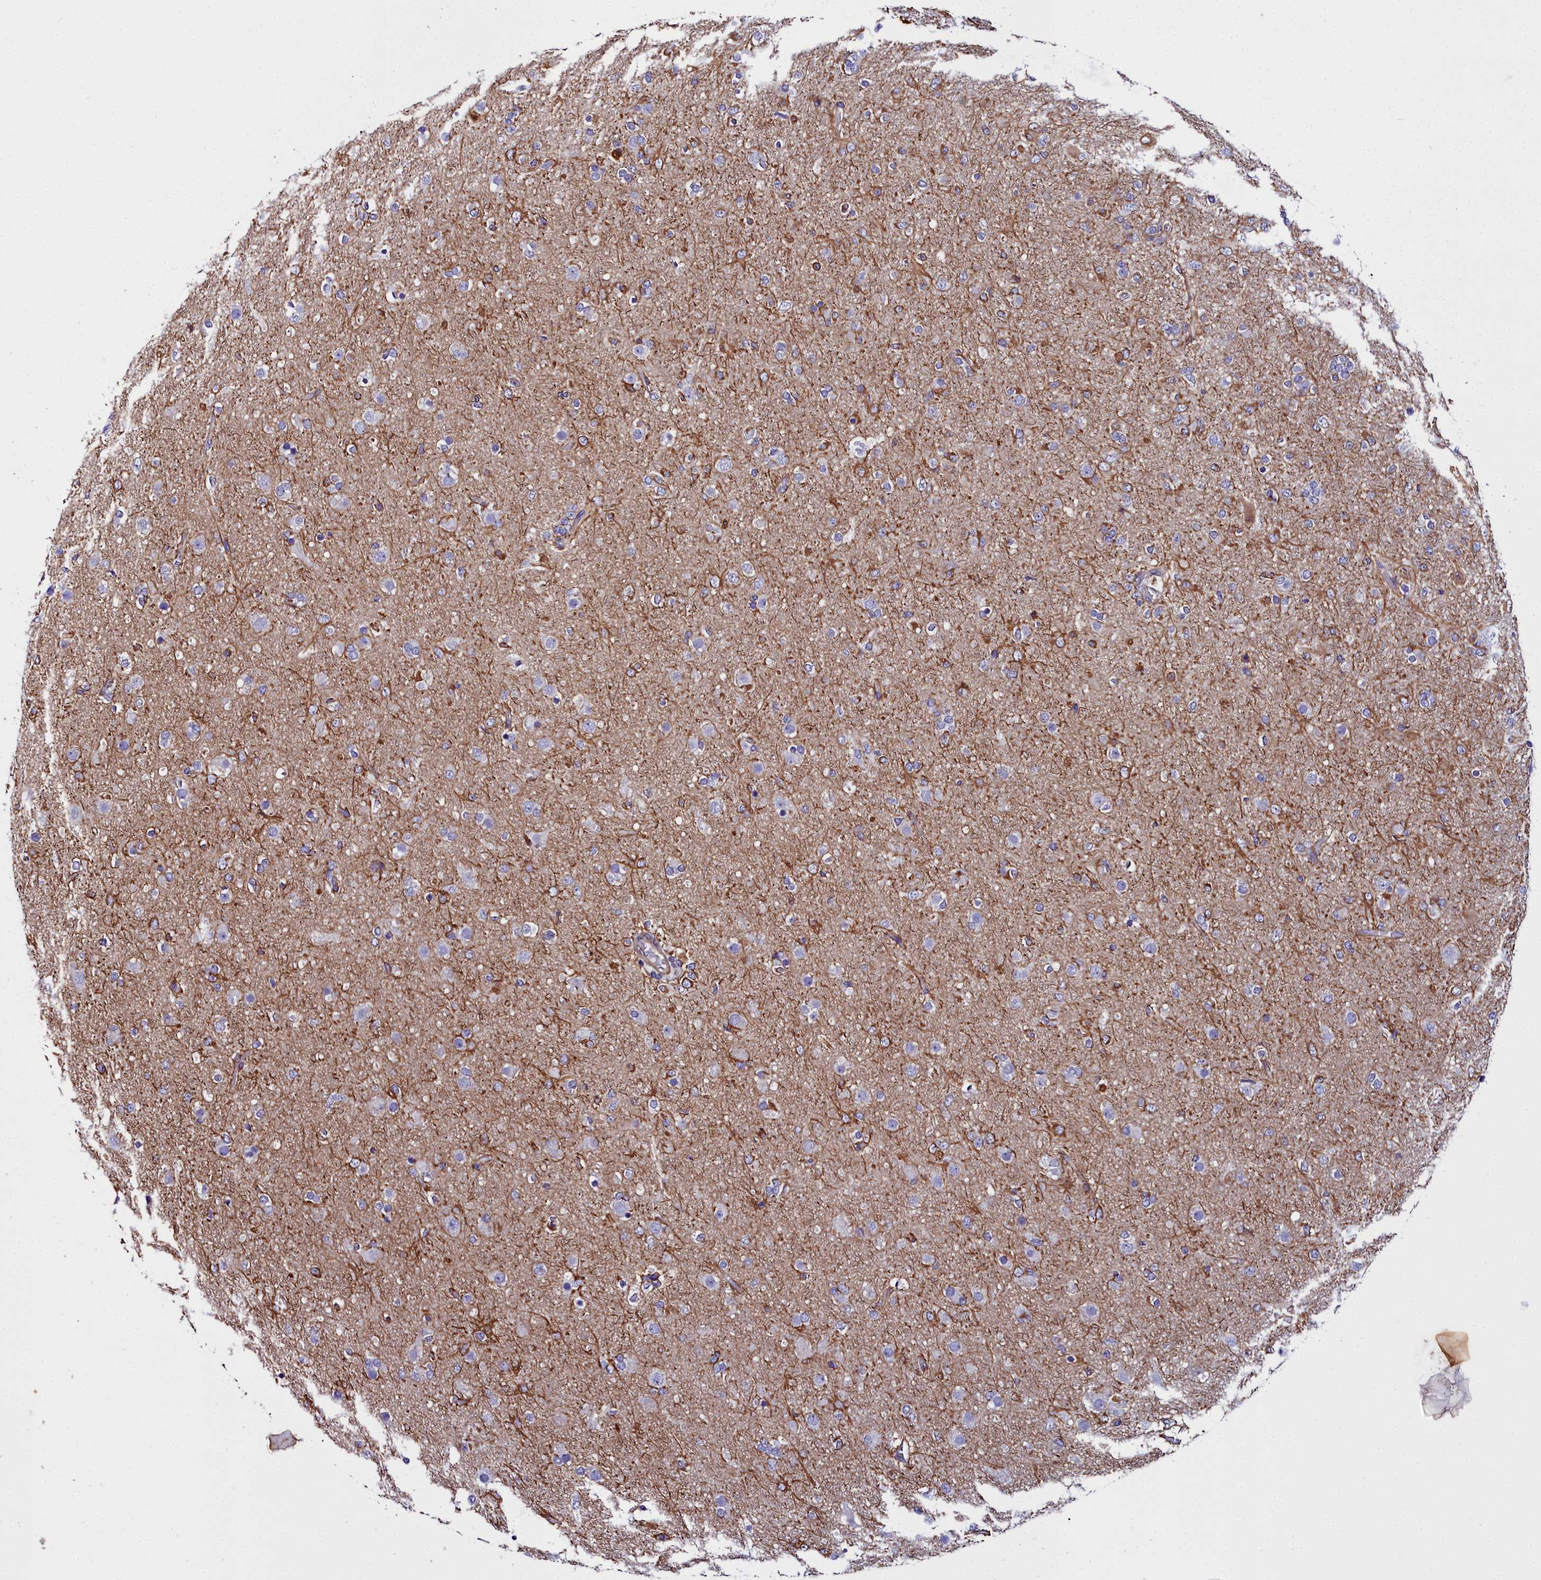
{"staining": {"intensity": "negative", "quantity": "none", "location": "none"}, "tissue": "glioma", "cell_type": "Tumor cells", "image_type": "cancer", "snomed": [{"axis": "morphology", "description": "Glioma, malignant, Low grade"}, {"axis": "topography", "description": "Brain"}], "caption": "Glioma was stained to show a protein in brown. There is no significant expression in tumor cells. The staining was performed using DAB (3,3'-diaminobenzidine) to visualize the protein expression in brown, while the nuclei were stained in blue with hematoxylin (Magnification: 20x).", "gene": "FADS3", "patient": {"sex": "male", "age": 65}}